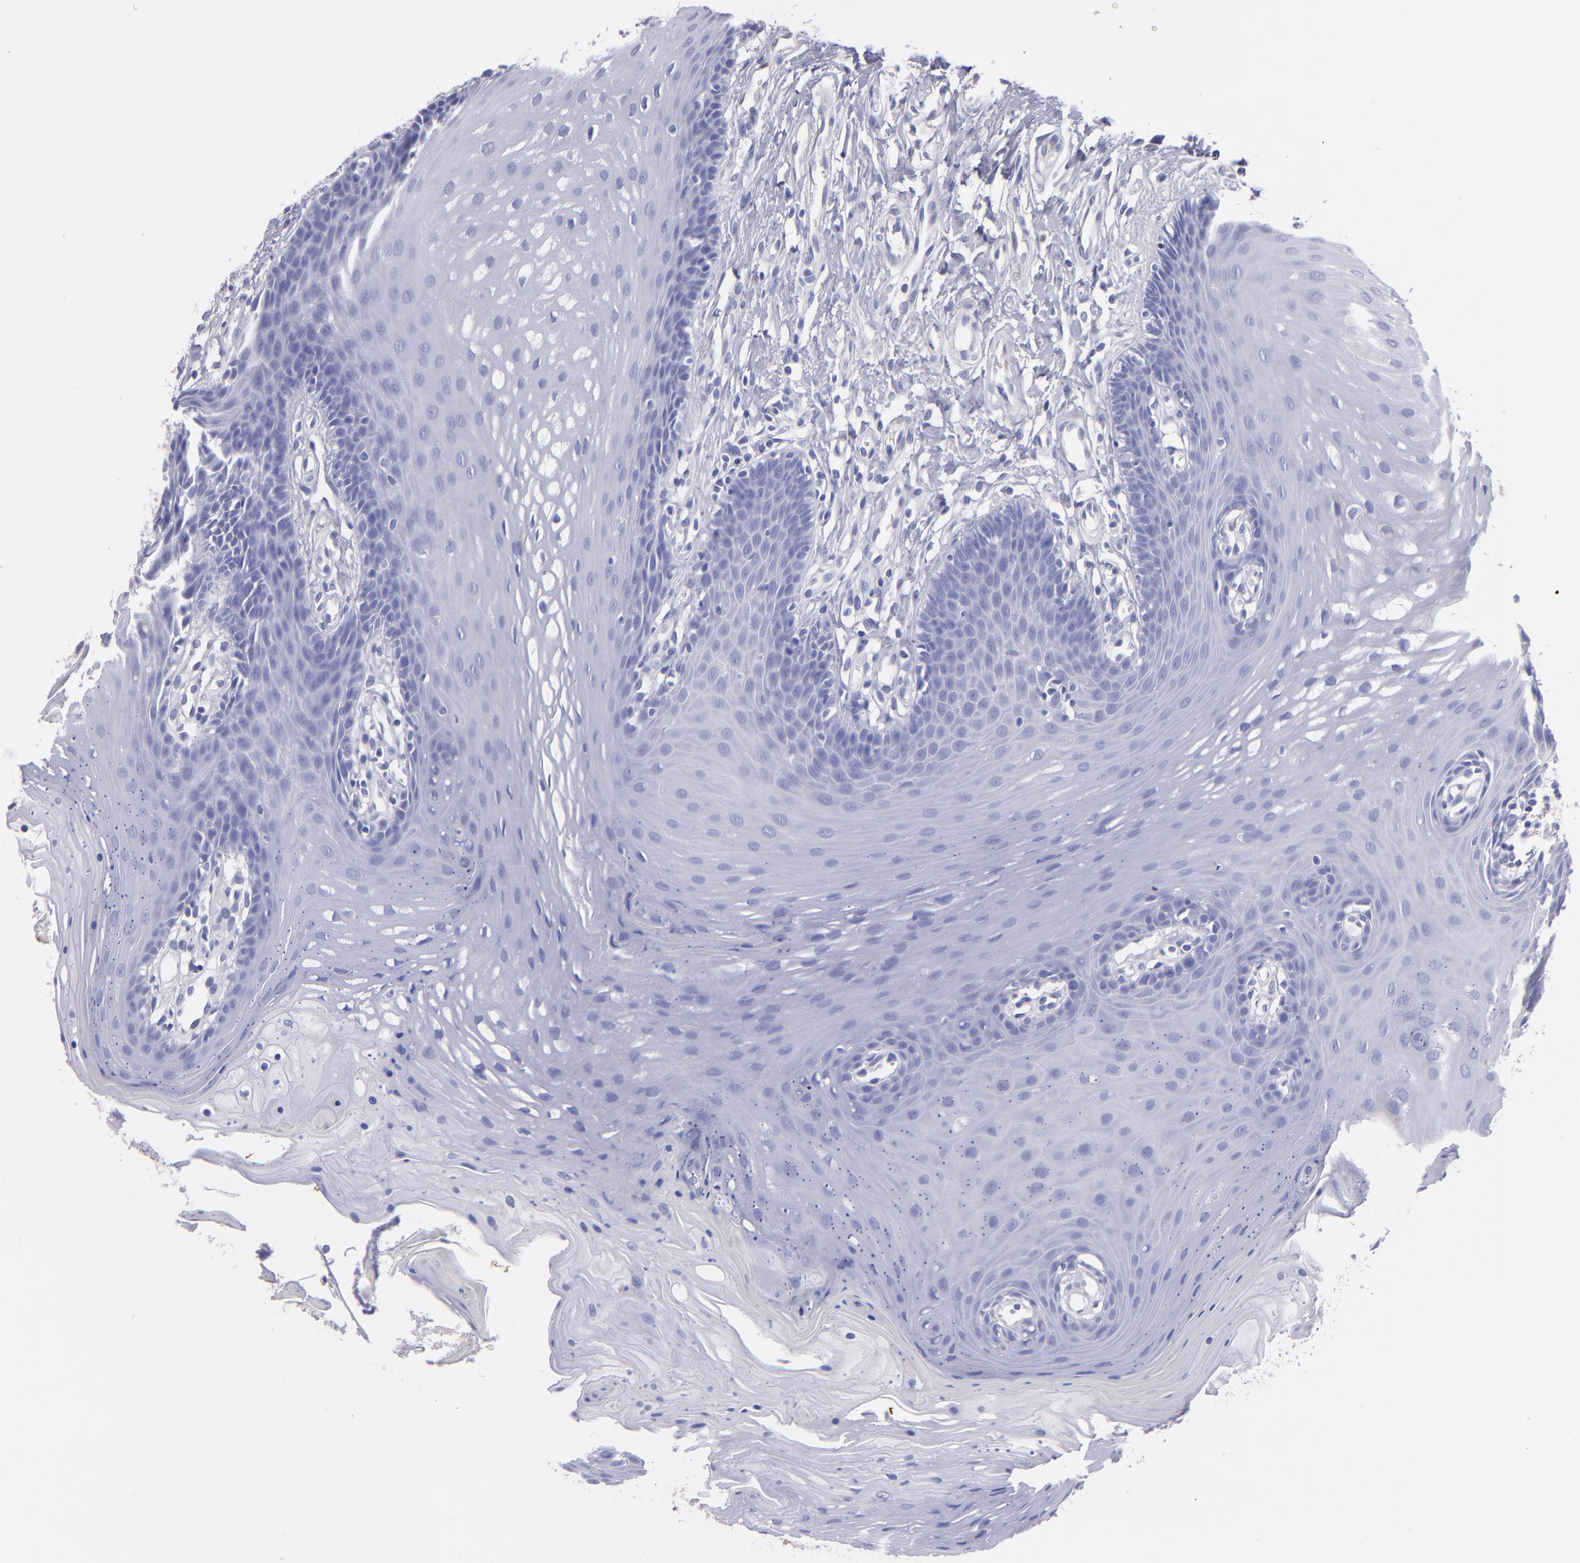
{"staining": {"intensity": "negative", "quantity": "none", "location": "none"}, "tissue": "oral mucosa", "cell_type": "Squamous epithelial cells", "image_type": "normal", "snomed": [{"axis": "morphology", "description": "Normal tissue, NOS"}, {"axis": "topography", "description": "Oral tissue"}], "caption": "Squamous epithelial cells are negative for brown protein staining in normal oral mucosa.", "gene": "TG", "patient": {"sex": "male", "age": 62}}